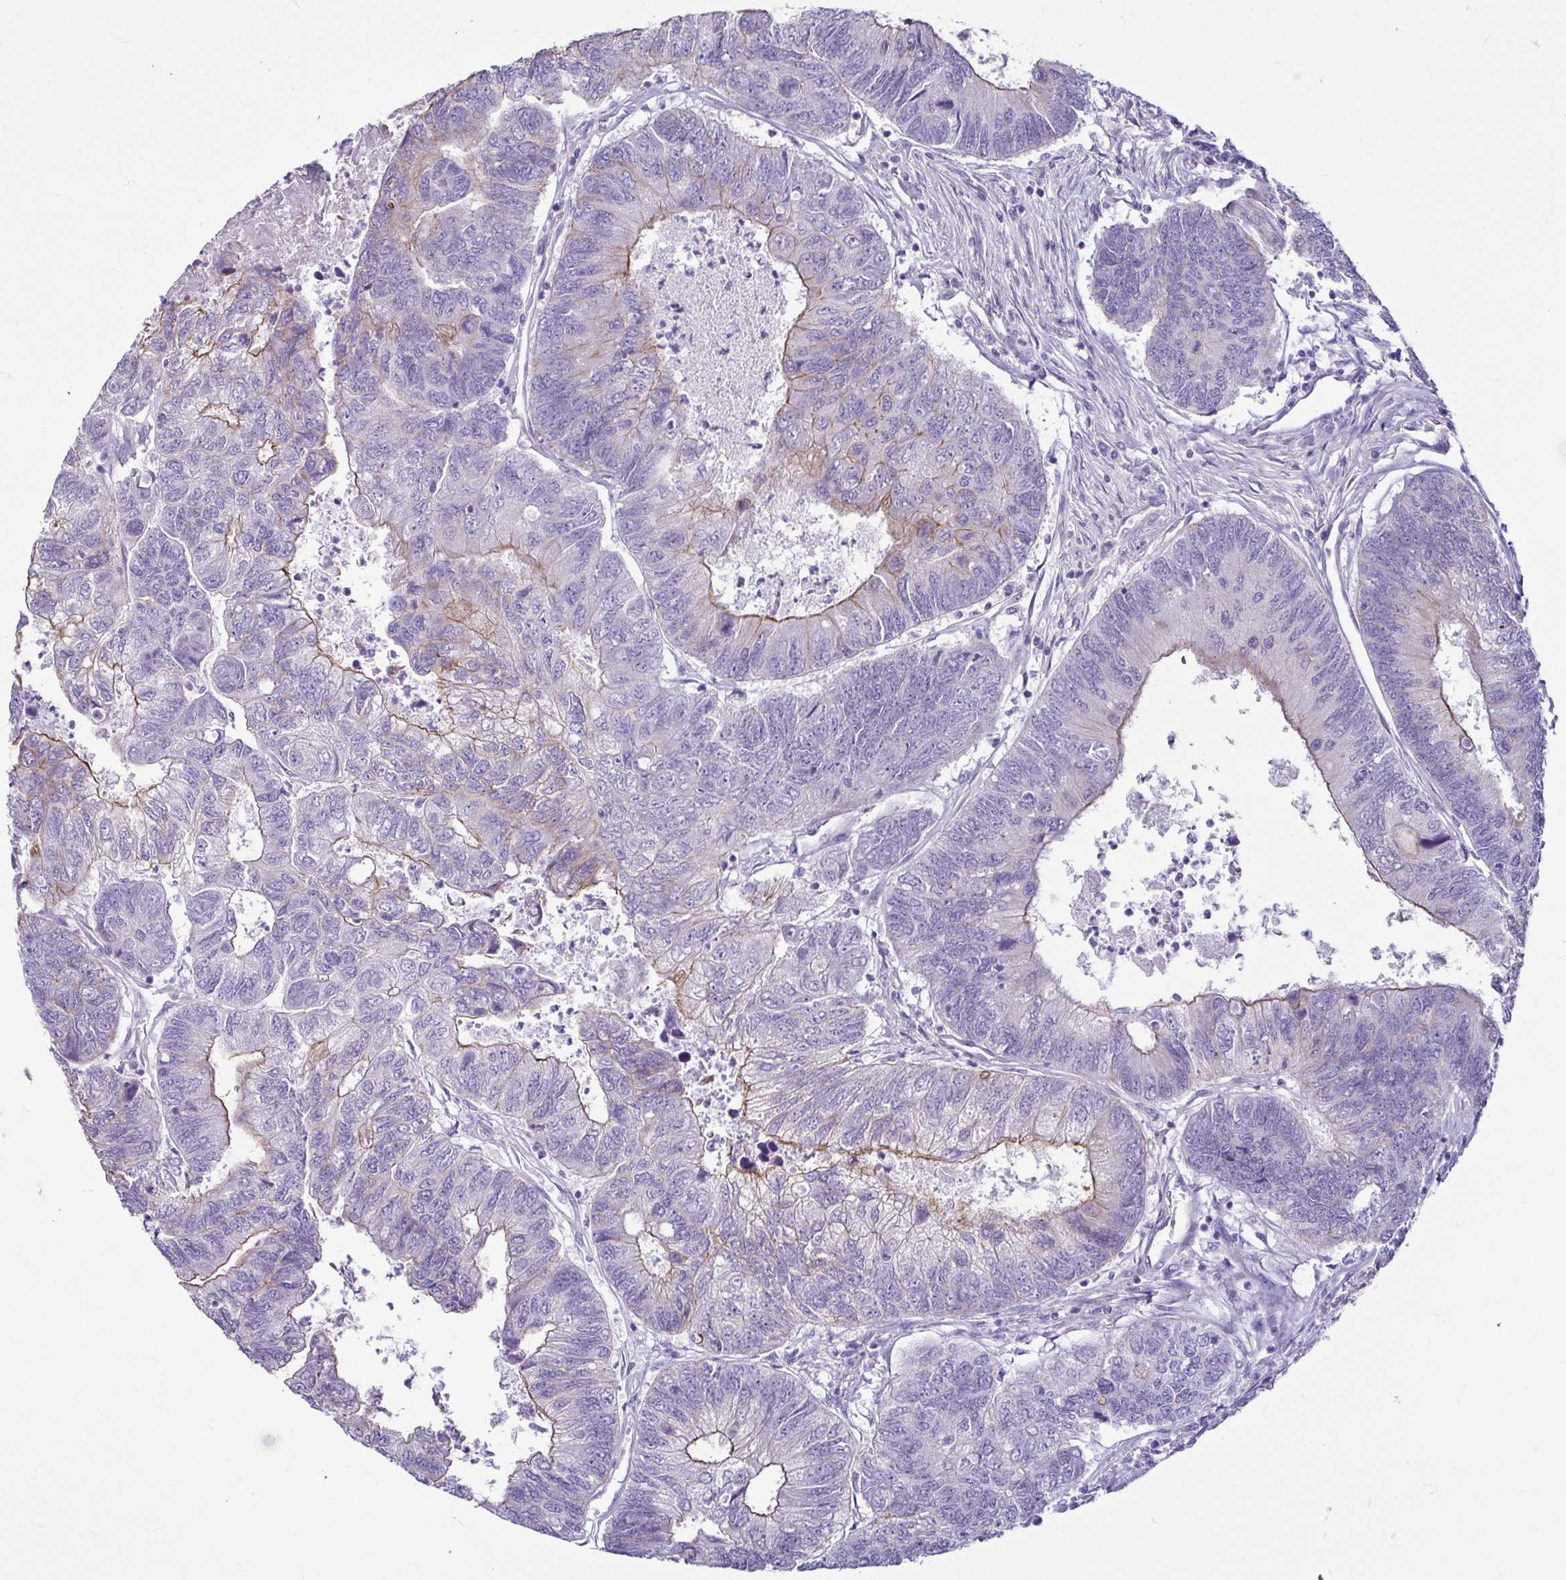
{"staining": {"intensity": "weak", "quantity": "25%-75%", "location": "cytoplasmic/membranous"}, "tissue": "colorectal cancer", "cell_type": "Tumor cells", "image_type": "cancer", "snomed": [{"axis": "morphology", "description": "Adenocarcinoma, NOS"}, {"axis": "topography", "description": "Colon"}], "caption": "Immunohistochemical staining of human colorectal cancer exhibits weak cytoplasmic/membranous protein expression in about 25%-75% of tumor cells. The staining was performed using DAB, with brown indicating positive protein expression. Nuclei are stained blue with hematoxylin.", "gene": "CASP14", "patient": {"sex": "female", "age": 67}}